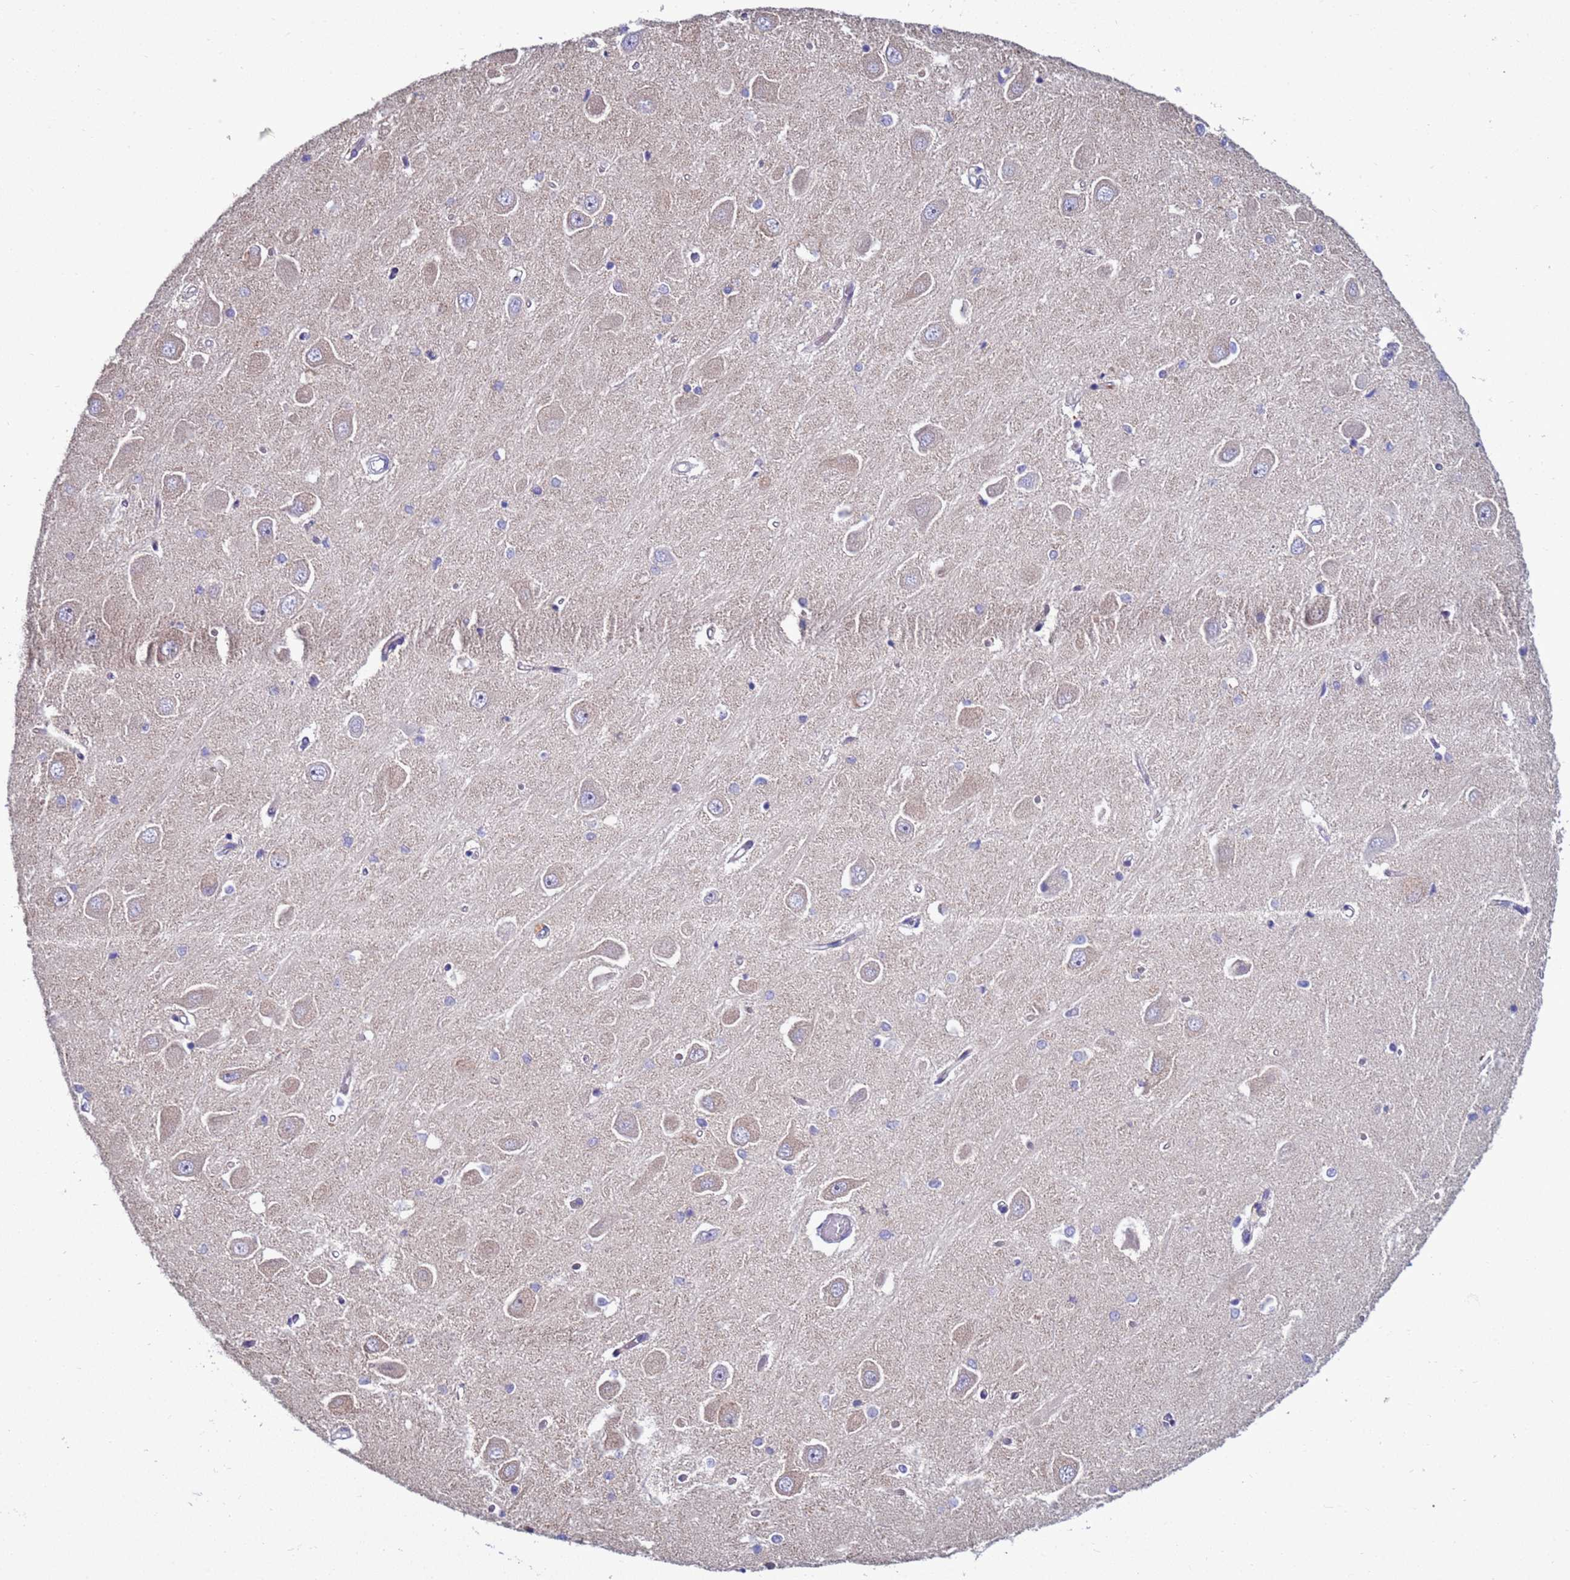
{"staining": {"intensity": "negative", "quantity": "none", "location": "none"}, "tissue": "hippocampus", "cell_type": "Glial cells", "image_type": "normal", "snomed": [{"axis": "morphology", "description": "Normal tissue, NOS"}, {"axis": "topography", "description": "Hippocampus"}], "caption": "Histopathology image shows no protein staining in glial cells of benign hippocampus.", "gene": "NAT1", "patient": {"sex": "male", "age": 45}}